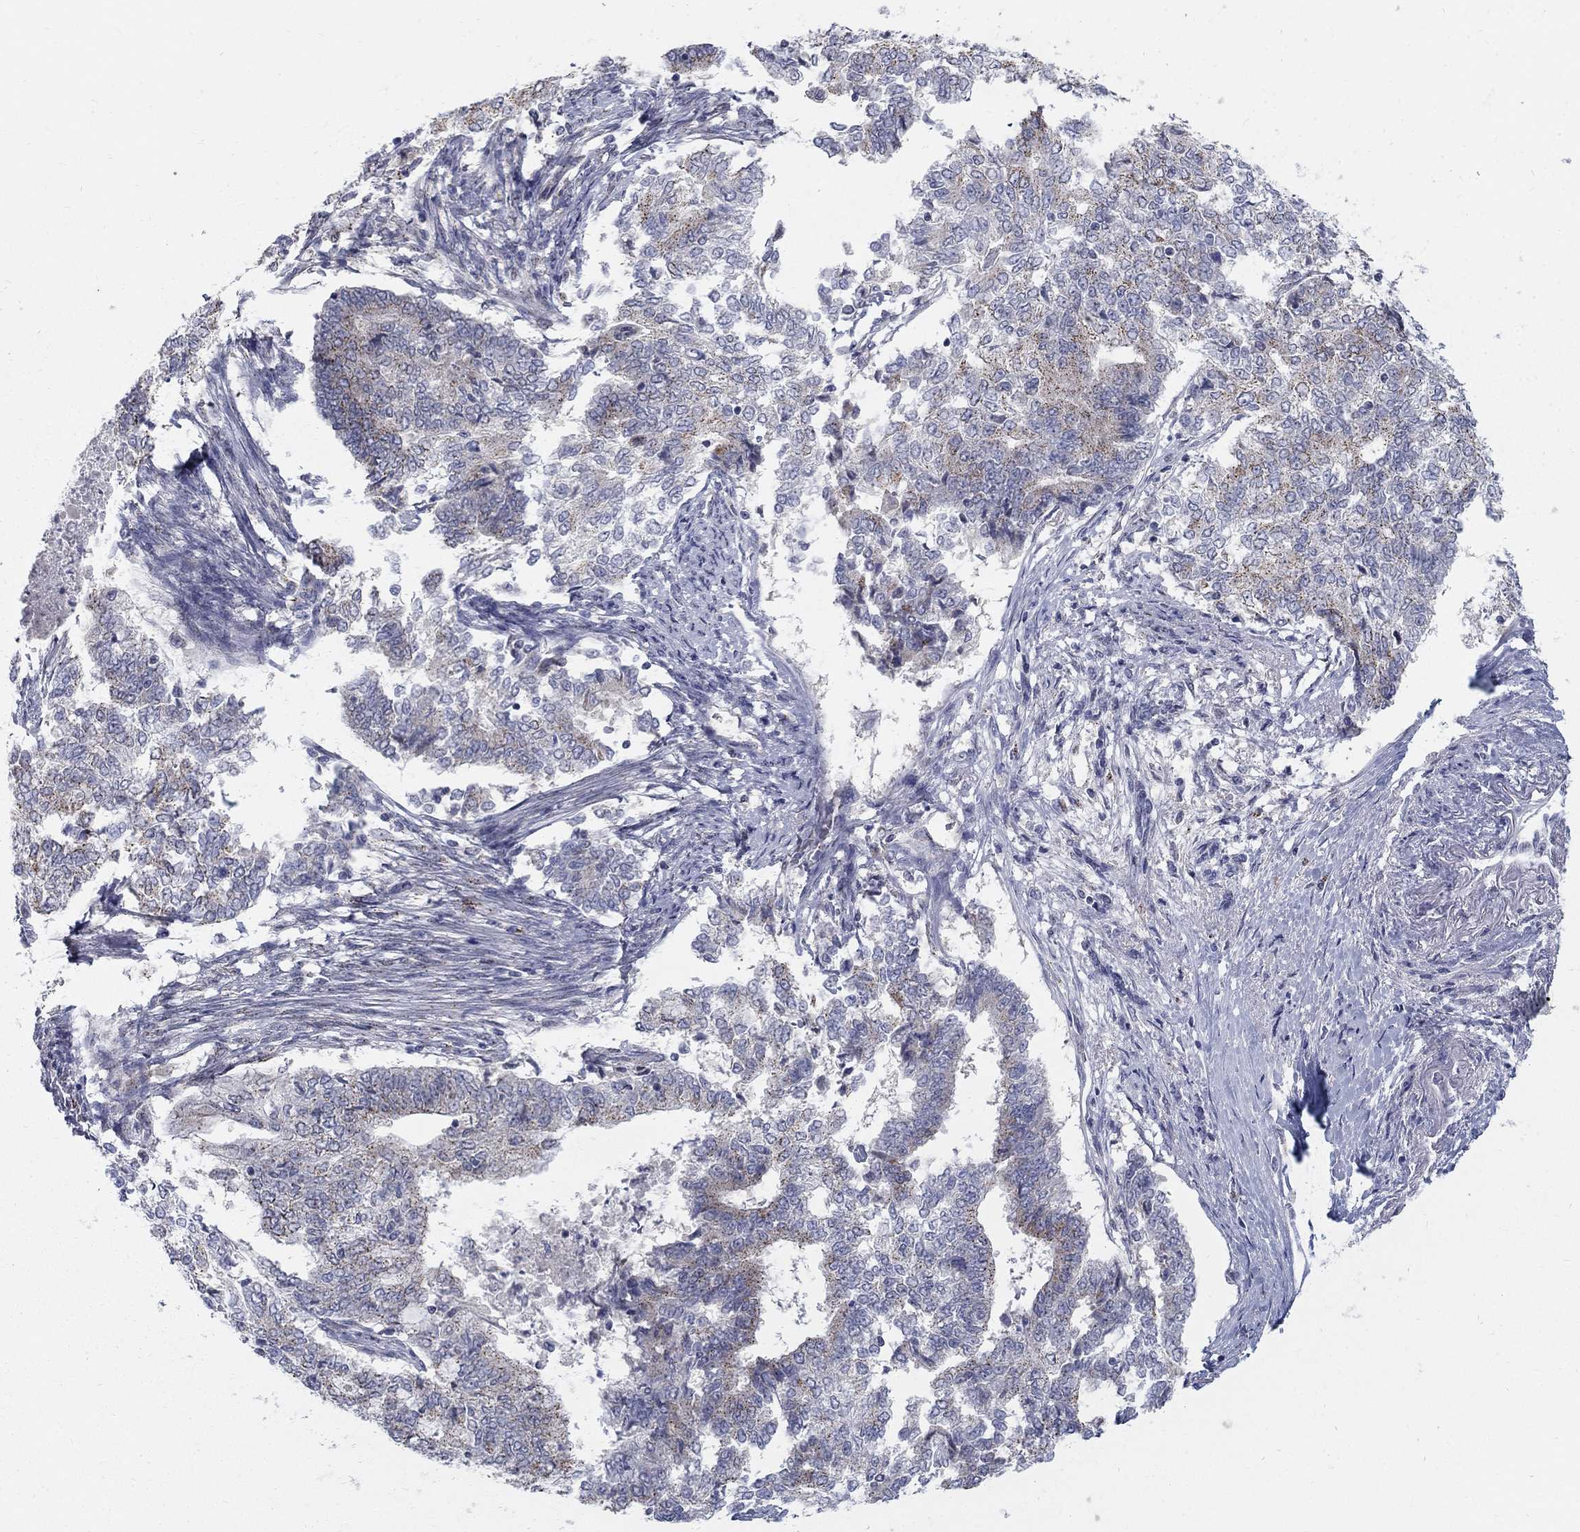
{"staining": {"intensity": "moderate", "quantity": "<25%", "location": "cytoplasmic/membranous"}, "tissue": "endometrial cancer", "cell_type": "Tumor cells", "image_type": "cancer", "snomed": [{"axis": "morphology", "description": "Adenocarcinoma, NOS"}, {"axis": "topography", "description": "Endometrium"}], "caption": "An IHC micrograph of neoplastic tissue is shown. Protein staining in brown shows moderate cytoplasmic/membranous positivity in endometrial cancer within tumor cells. (Stains: DAB (3,3'-diaminobenzidine) in brown, nuclei in blue, Microscopy: brightfield microscopy at high magnification).", "gene": "PANK3", "patient": {"sex": "female", "age": 65}}